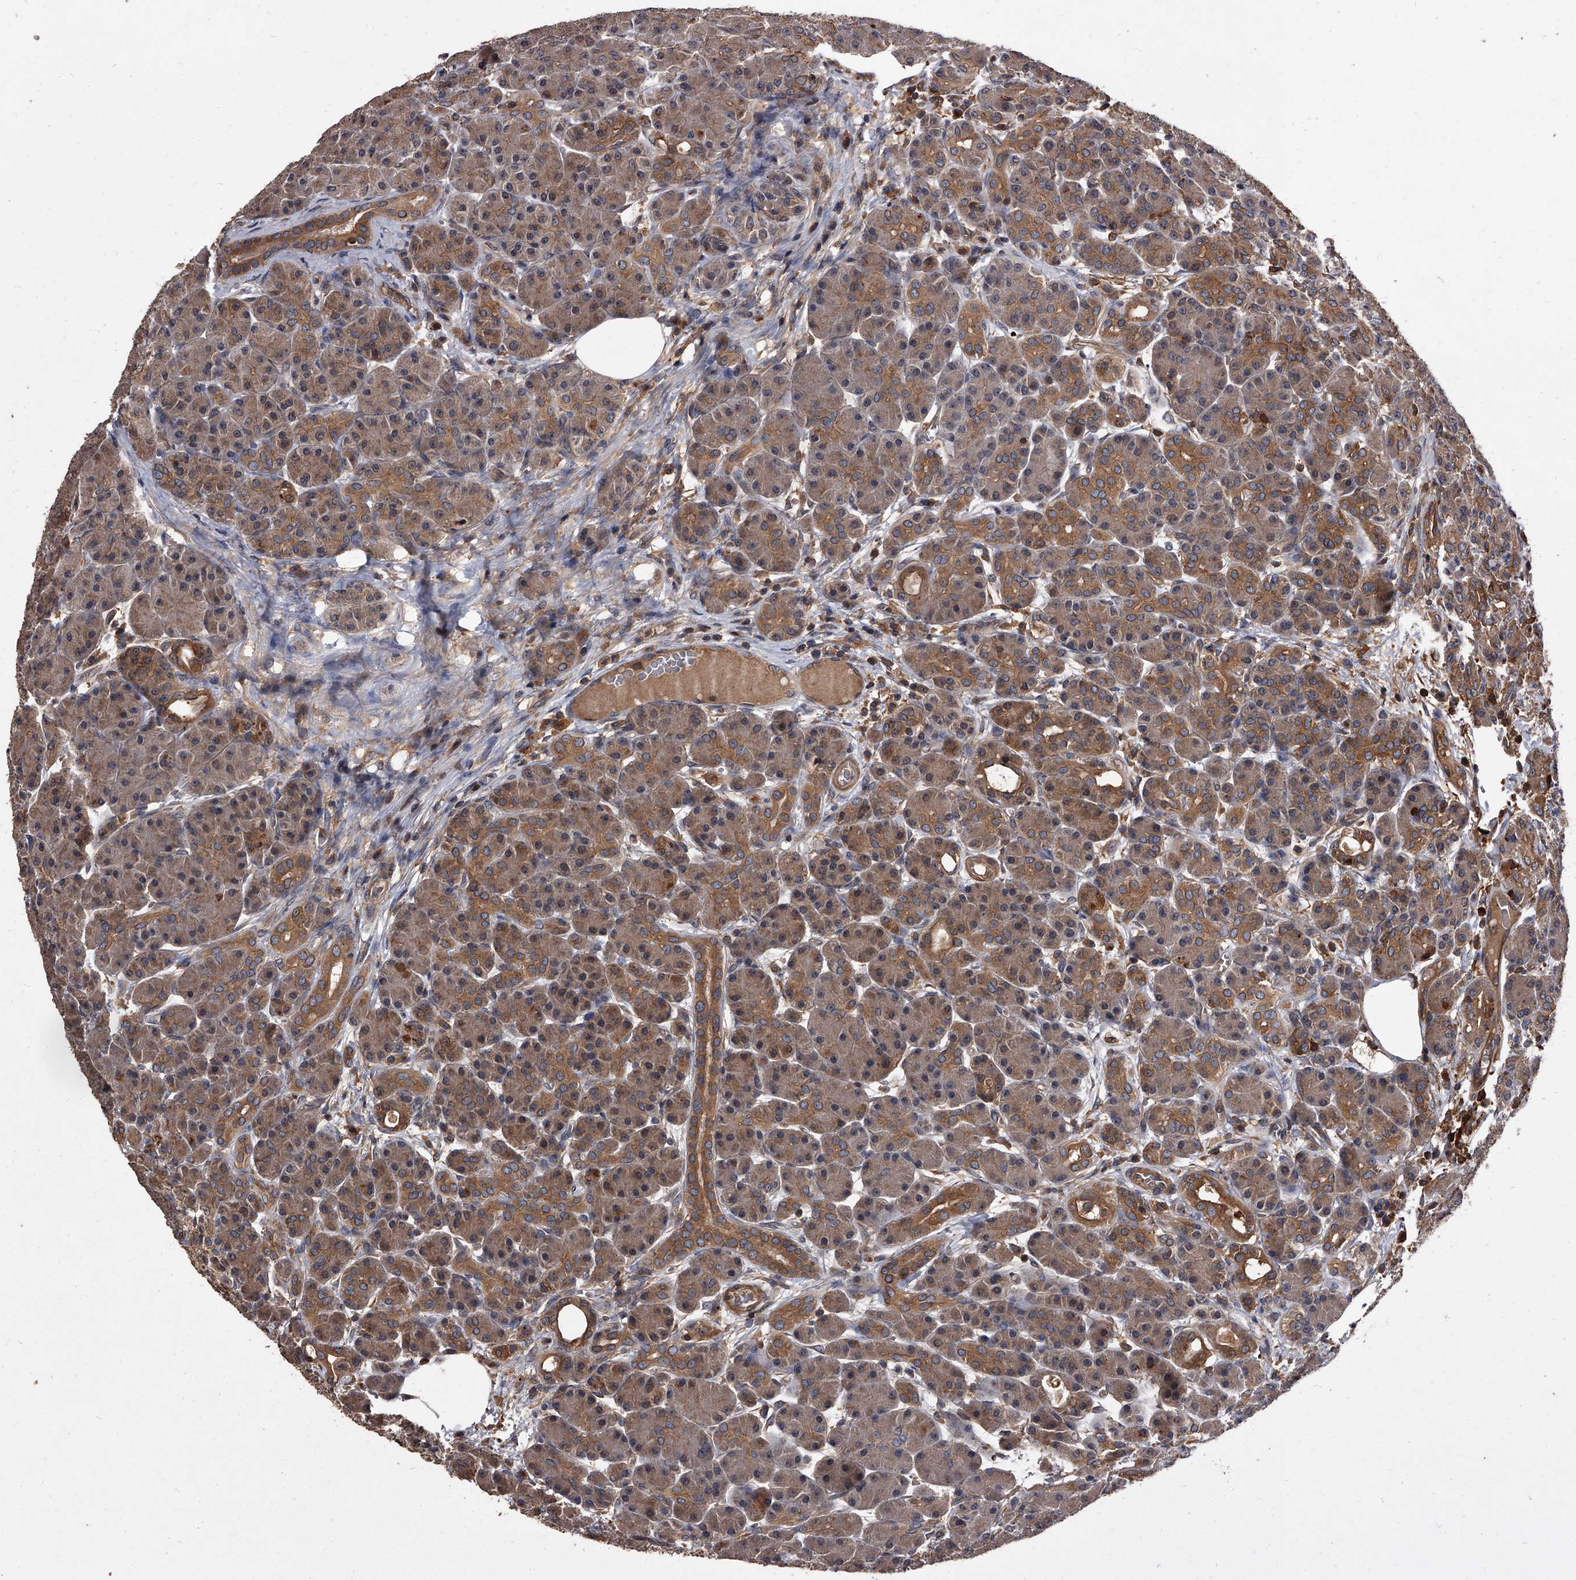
{"staining": {"intensity": "moderate", "quantity": "25%-75%", "location": "cytoplasmic/membranous"}, "tissue": "pancreas", "cell_type": "Exocrine glandular cells", "image_type": "normal", "snomed": [{"axis": "morphology", "description": "Normal tissue, NOS"}, {"axis": "topography", "description": "Pancreas"}], "caption": "Immunohistochemical staining of benign pancreas reveals medium levels of moderate cytoplasmic/membranous staining in about 25%-75% of exocrine glandular cells.", "gene": "STK36", "patient": {"sex": "male", "age": 63}}